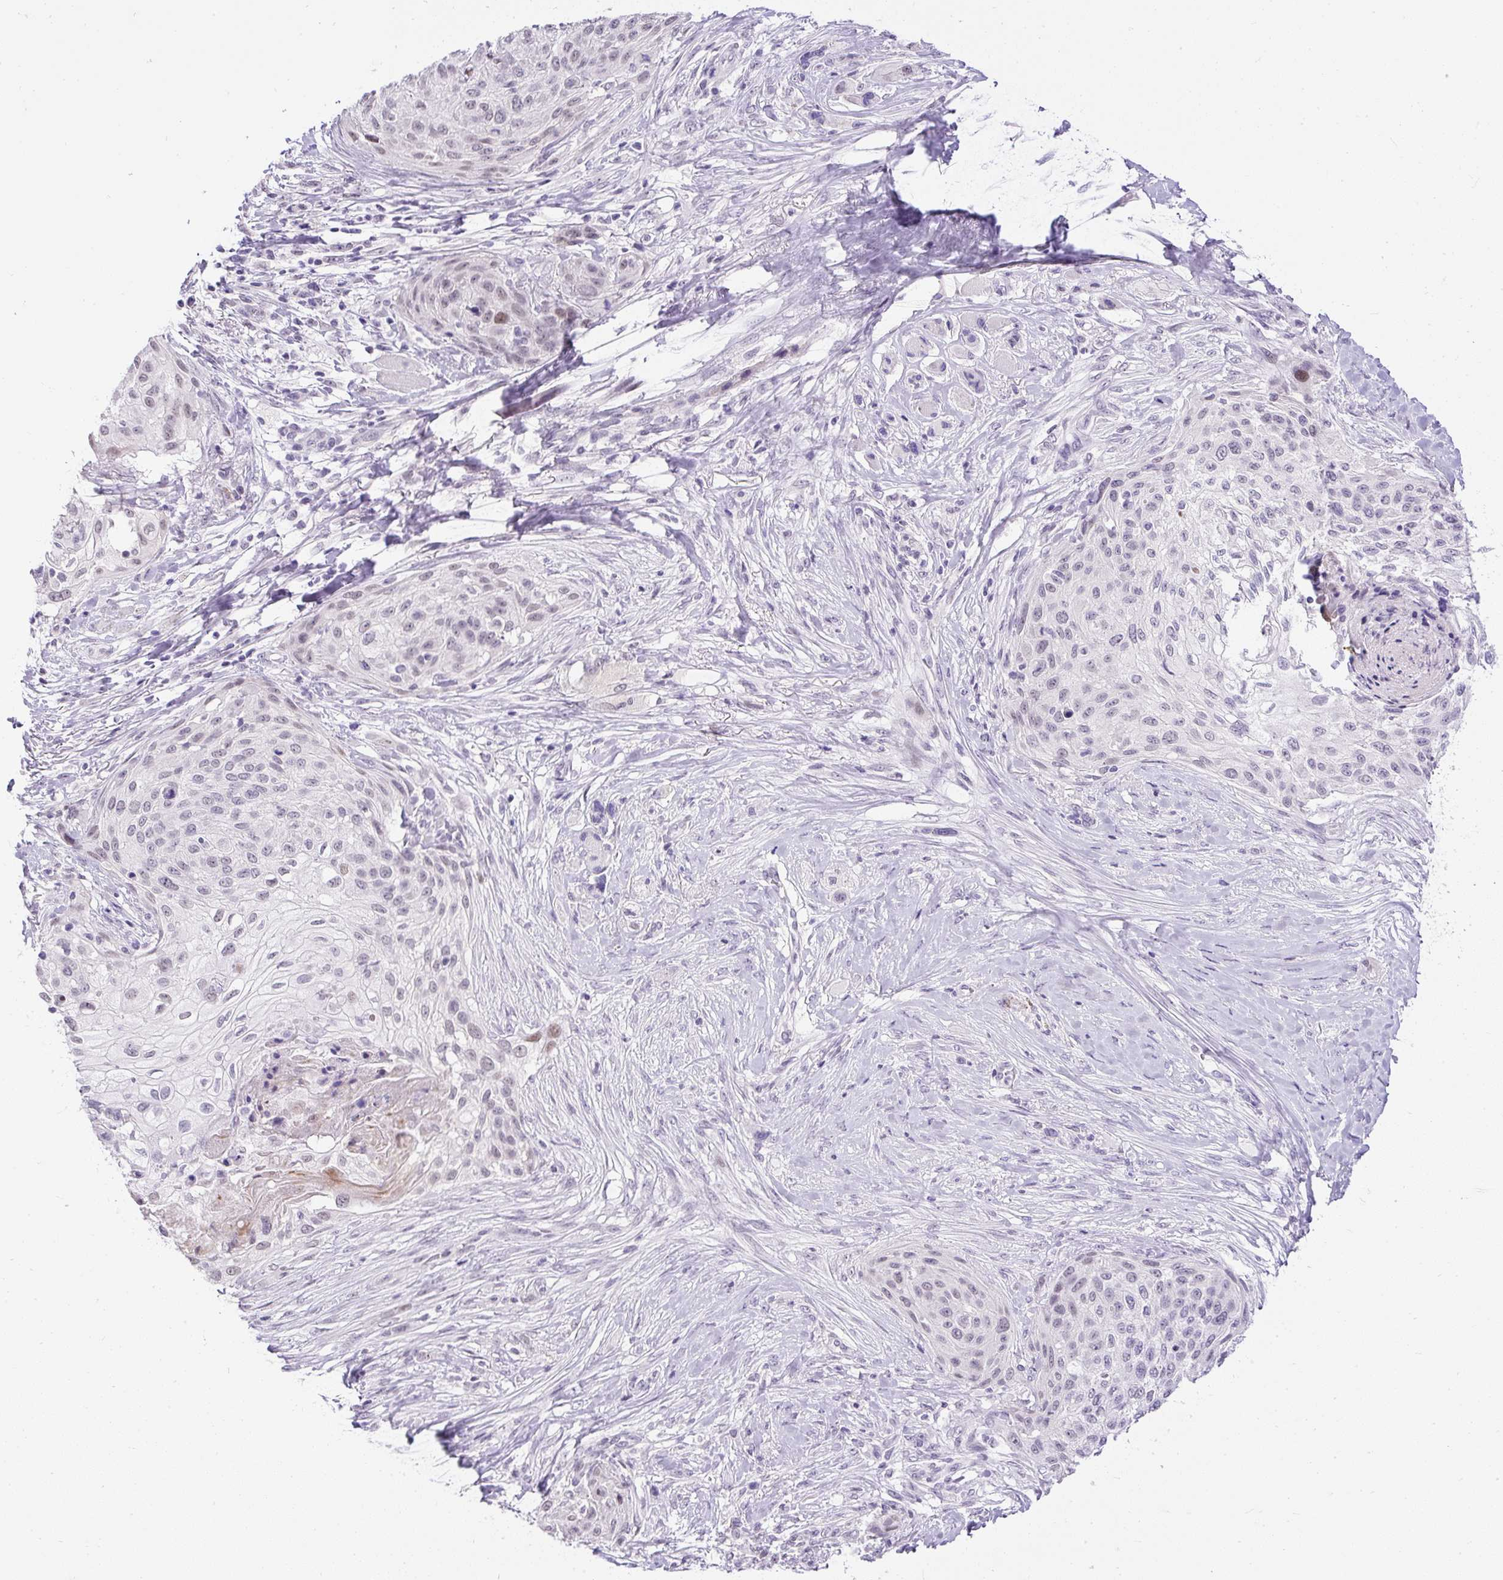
{"staining": {"intensity": "weak", "quantity": "<25%", "location": "nuclear"}, "tissue": "skin cancer", "cell_type": "Tumor cells", "image_type": "cancer", "snomed": [{"axis": "morphology", "description": "Squamous cell carcinoma, NOS"}, {"axis": "topography", "description": "Skin"}], "caption": "Immunohistochemistry (IHC) micrograph of neoplastic tissue: human squamous cell carcinoma (skin) stained with DAB exhibits no significant protein staining in tumor cells.", "gene": "WNT10B", "patient": {"sex": "female", "age": 87}}